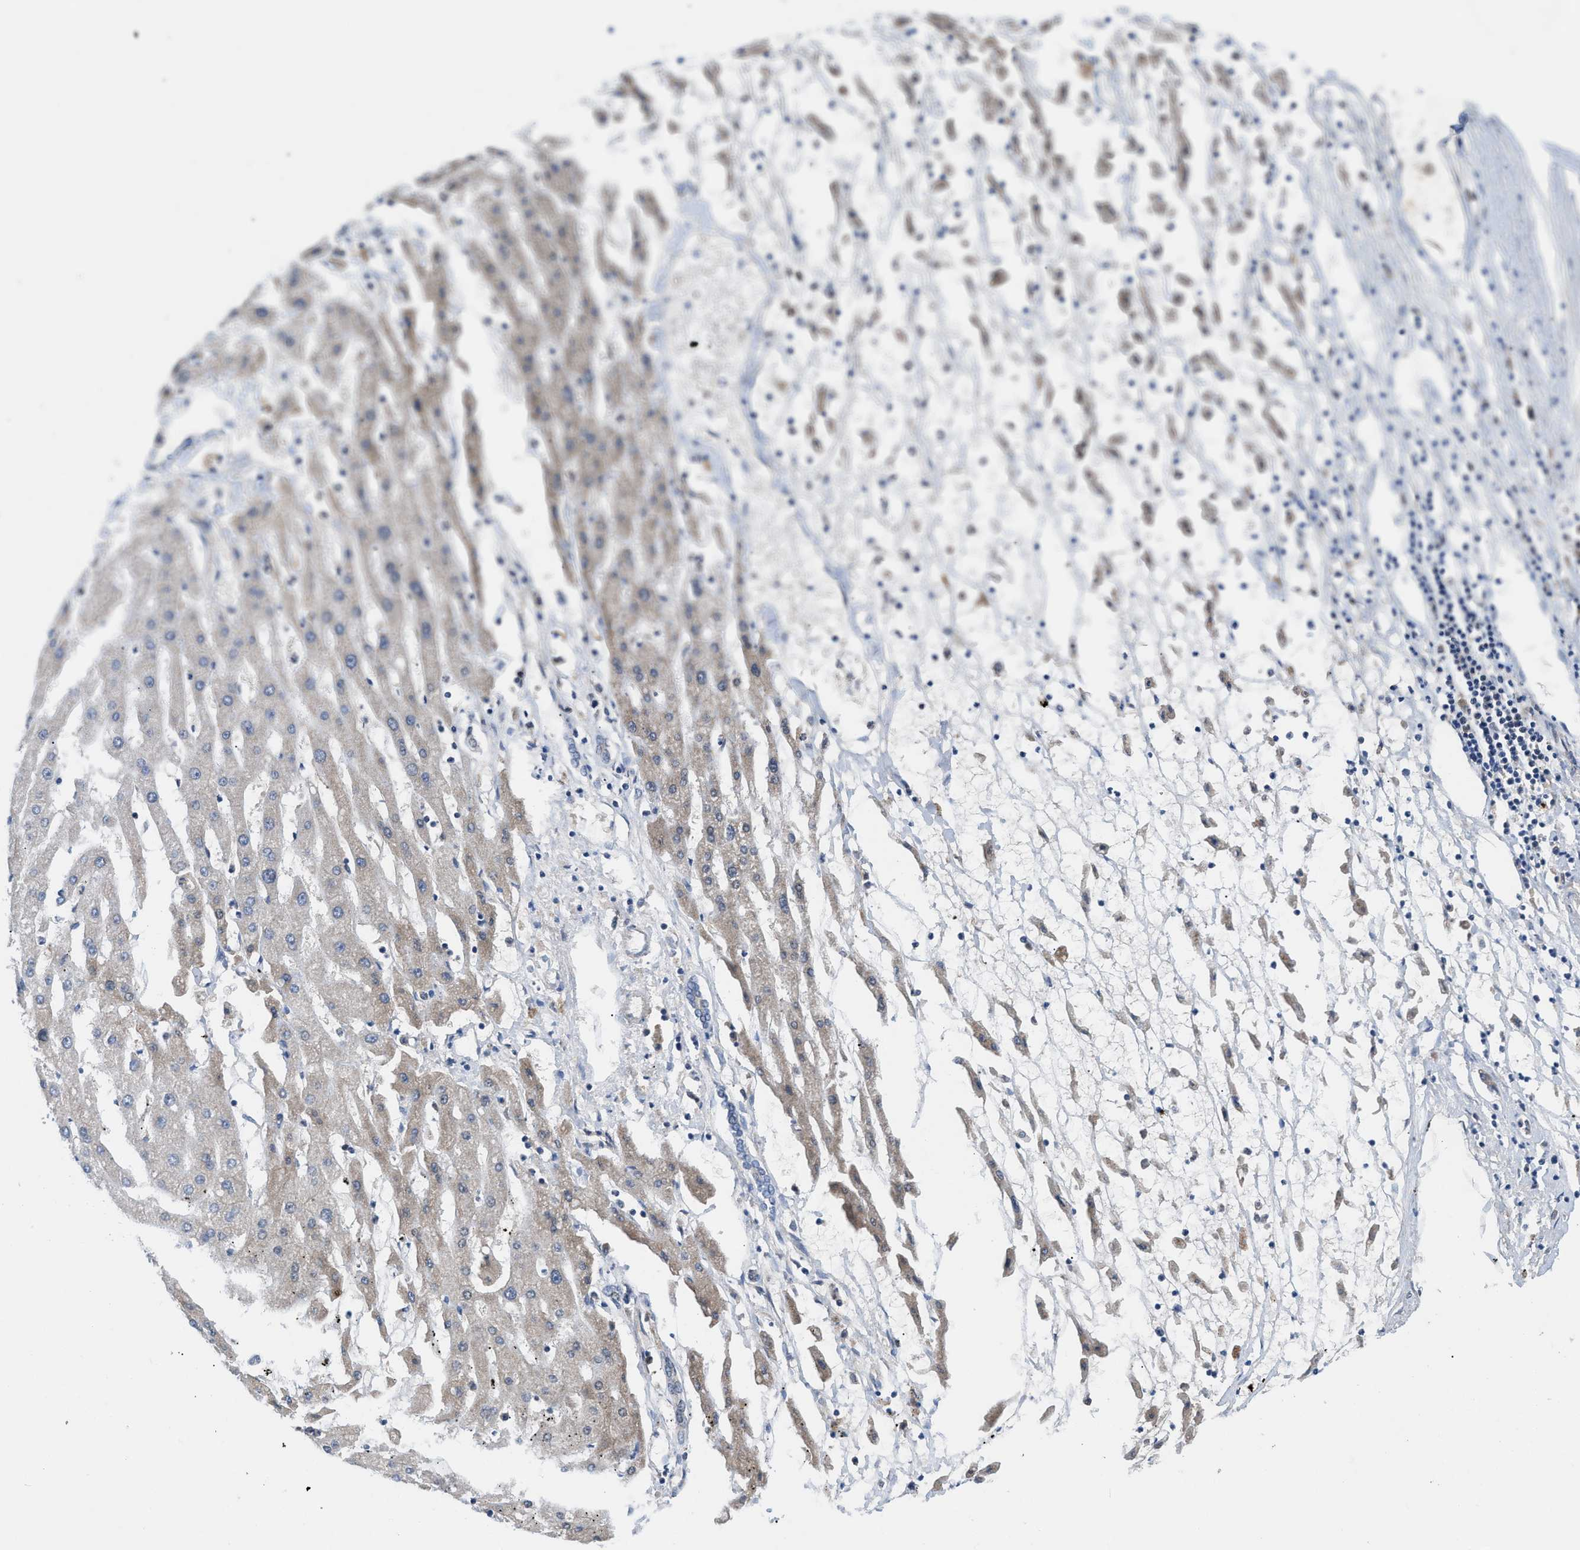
{"staining": {"intensity": "weak", "quantity": ">75%", "location": "cytoplasmic/membranous"}, "tissue": "liver cancer", "cell_type": "Tumor cells", "image_type": "cancer", "snomed": [{"axis": "morphology", "description": "Carcinoma, Hepatocellular, NOS"}, {"axis": "topography", "description": "Liver"}], "caption": "About >75% of tumor cells in liver cancer (hepatocellular carcinoma) reveal weak cytoplasmic/membranous protein expression as visualized by brown immunohistochemical staining.", "gene": "HPX", "patient": {"sex": "male", "age": 72}}